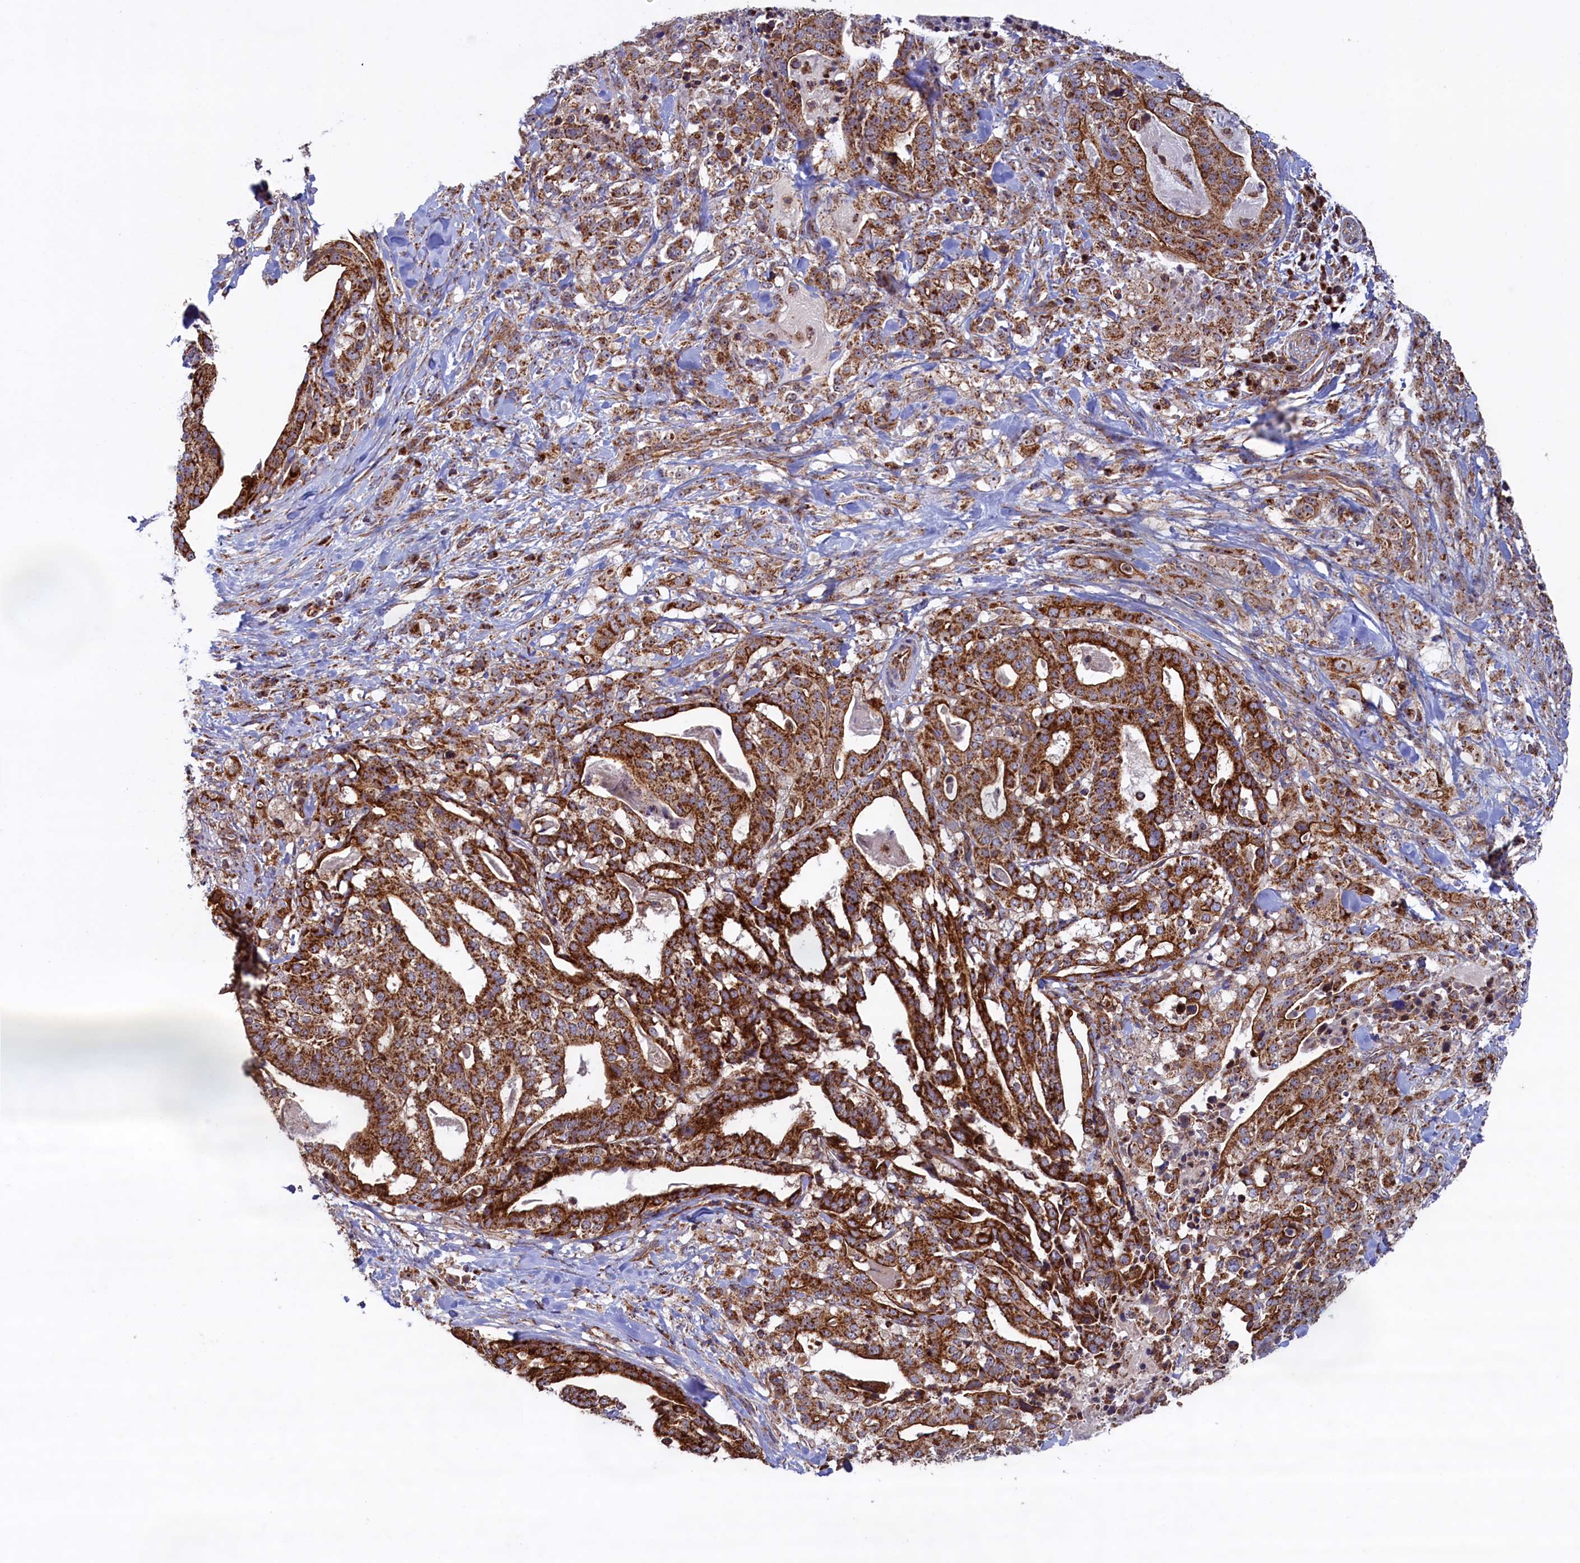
{"staining": {"intensity": "strong", "quantity": ">75%", "location": "cytoplasmic/membranous"}, "tissue": "stomach cancer", "cell_type": "Tumor cells", "image_type": "cancer", "snomed": [{"axis": "morphology", "description": "Adenocarcinoma, NOS"}, {"axis": "topography", "description": "Stomach"}], "caption": "Tumor cells show high levels of strong cytoplasmic/membranous staining in about >75% of cells in human stomach adenocarcinoma.", "gene": "UBE3B", "patient": {"sex": "male", "age": 48}}